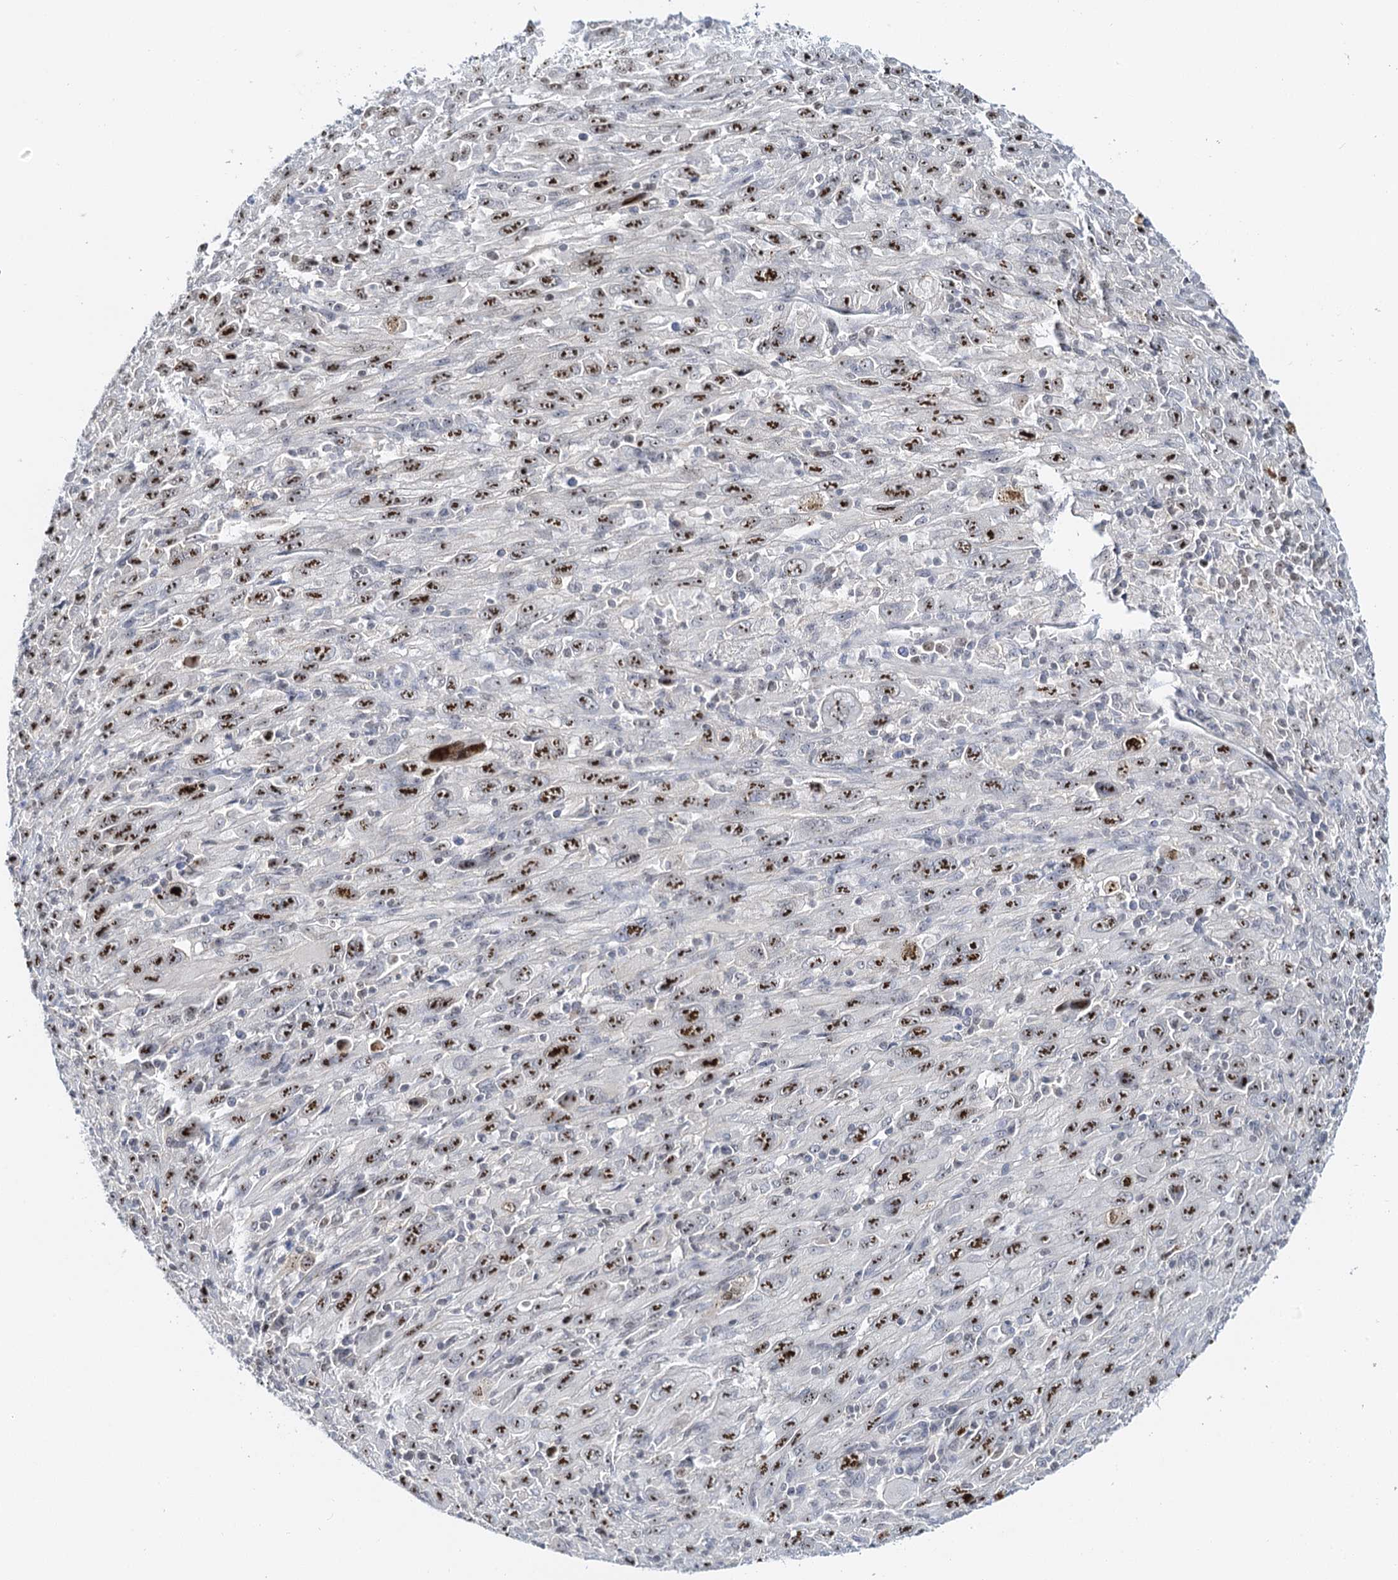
{"staining": {"intensity": "strong", "quantity": ">75%", "location": "nuclear"}, "tissue": "melanoma", "cell_type": "Tumor cells", "image_type": "cancer", "snomed": [{"axis": "morphology", "description": "Malignant melanoma, Metastatic site"}, {"axis": "topography", "description": "Skin"}], "caption": "Immunohistochemistry histopathology image of neoplastic tissue: human malignant melanoma (metastatic site) stained using IHC shows high levels of strong protein expression localized specifically in the nuclear of tumor cells, appearing as a nuclear brown color.", "gene": "NOP2", "patient": {"sex": "female", "age": 56}}